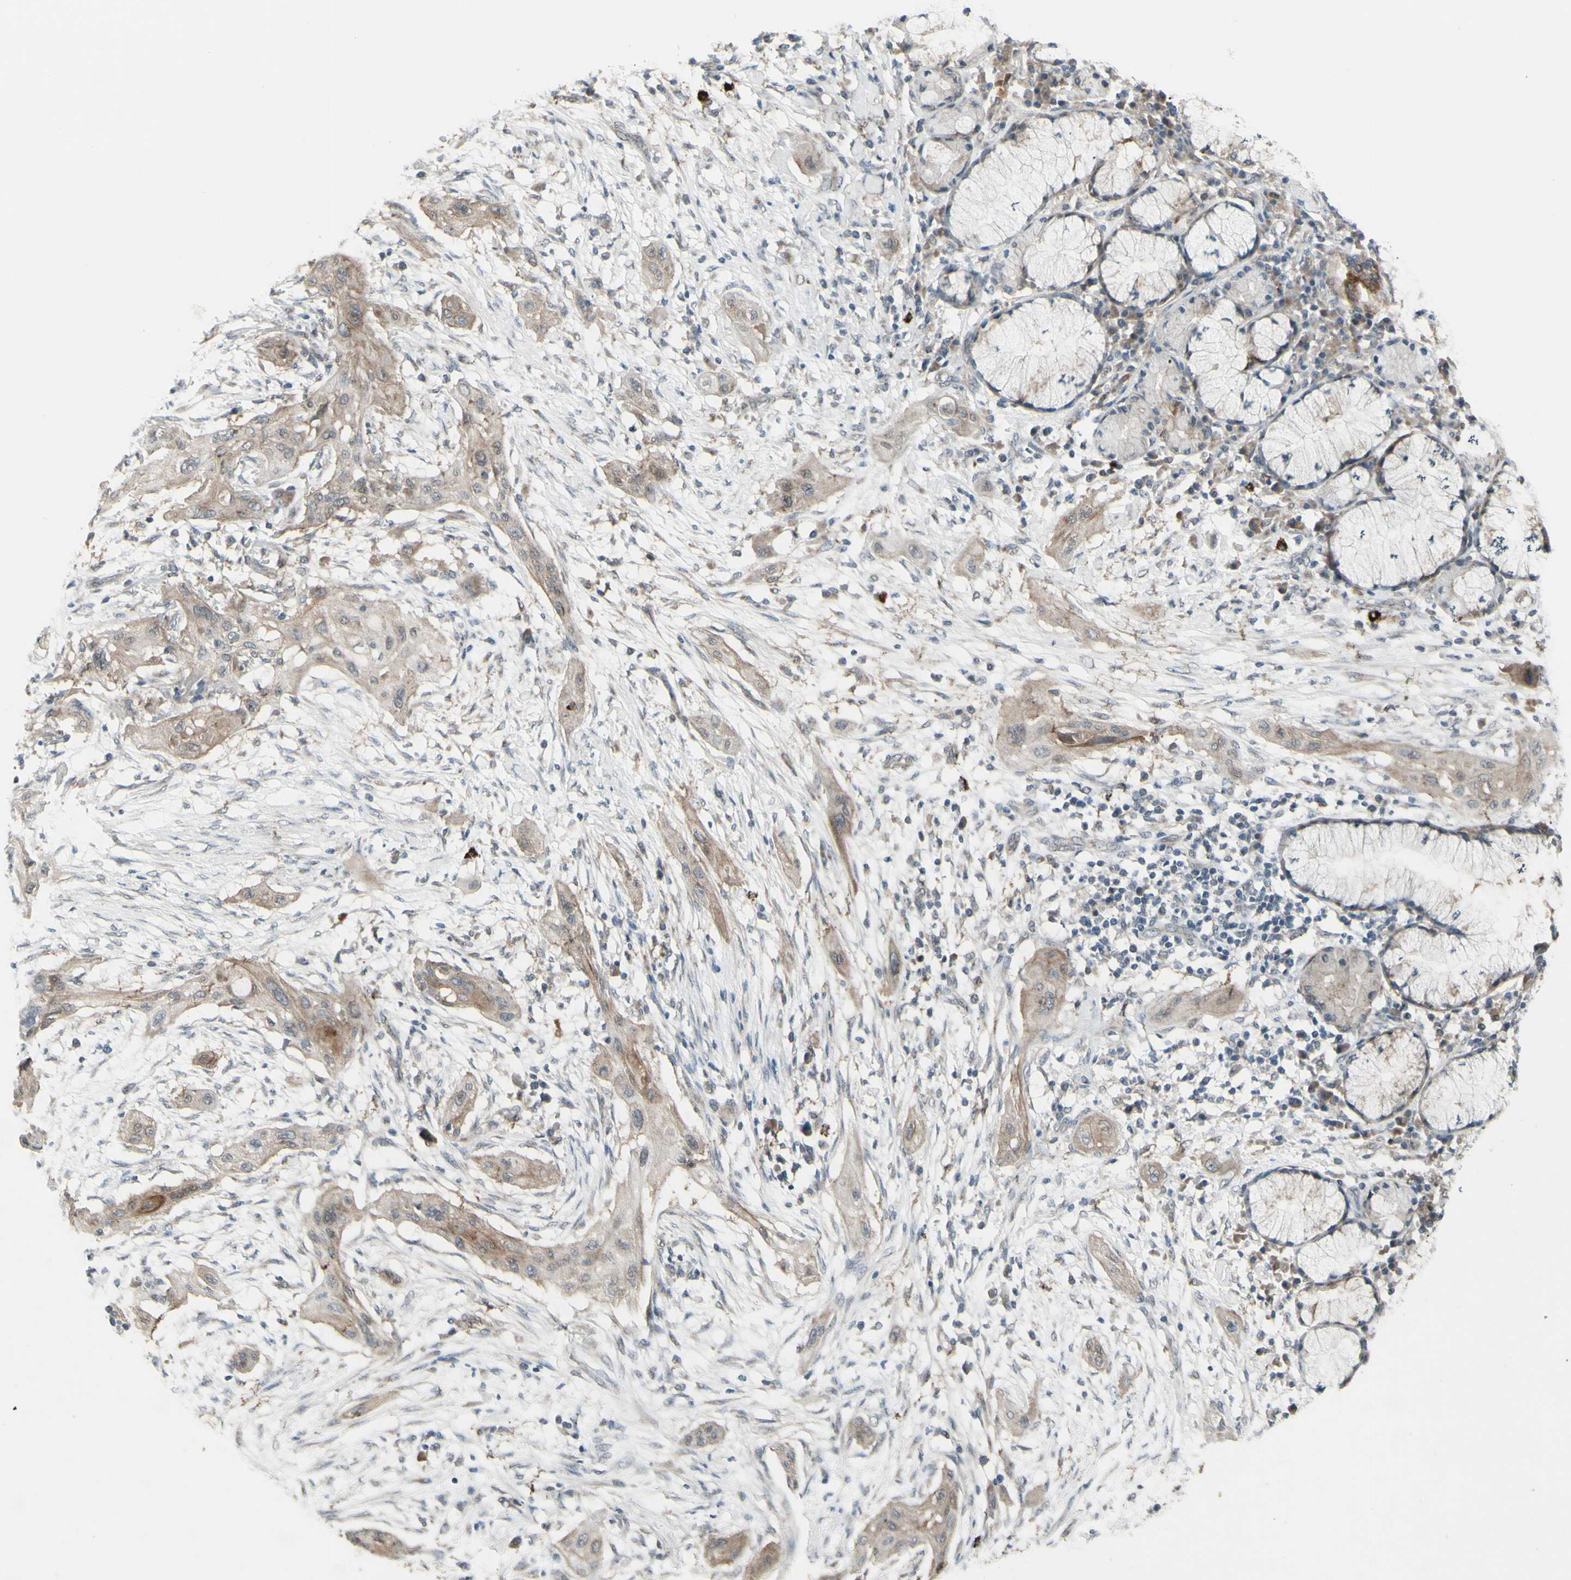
{"staining": {"intensity": "weak", "quantity": ">75%", "location": "cytoplasmic/membranous"}, "tissue": "lung cancer", "cell_type": "Tumor cells", "image_type": "cancer", "snomed": [{"axis": "morphology", "description": "Squamous cell carcinoma, NOS"}, {"axis": "topography", "description": "Lung"}], "caption": "IHC (DAB (3,3'-diaminobenzidine)) staining of squamous cell carcinoma (lung) demonstrates weak cytoplasmic/membranous protein expression in approximately >75% of tumor cells.", "gene": "GRAMD1B", "patient": {"sex": "female", "age": 47}}